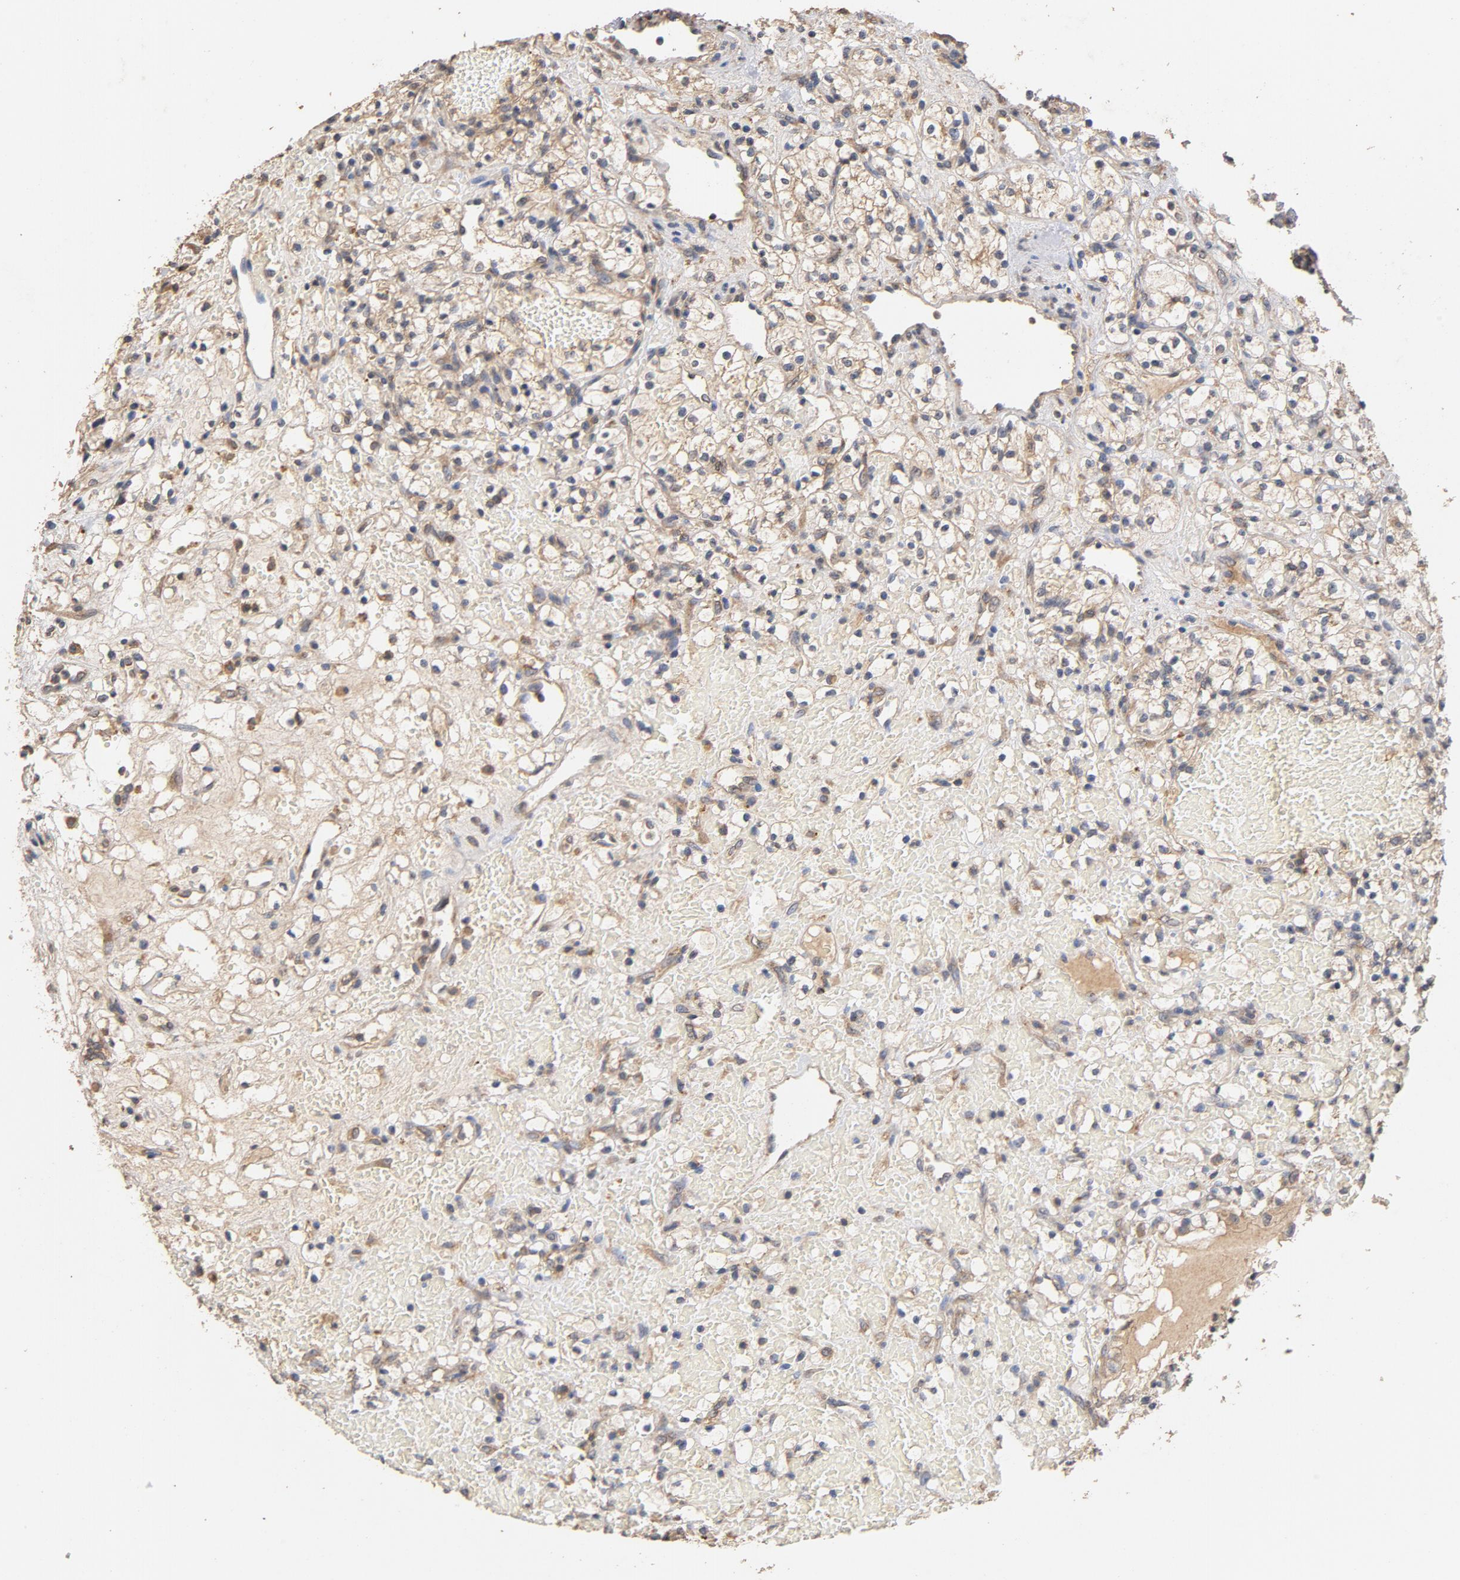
{"staining": {"intensity": "weak", "quantity": ">75%", "location": "cytoplasmic/membranous"}, "tissue": "renal cancer", "cell_type": "Tumor cells", "image_type": "cancer", "snomed": [{"axis": "morphology", "description": "Adenocarcinoma, NOS"}, {"axis": "topography", "description": "Kidney"}], "caption": "Weak cytoplasmic/membranous protein positivity is present in about >75% of tumor cells in renal adenocarcinoma.", "gene": "DDX6", "patient": {"sex": "female", "age": 60}}